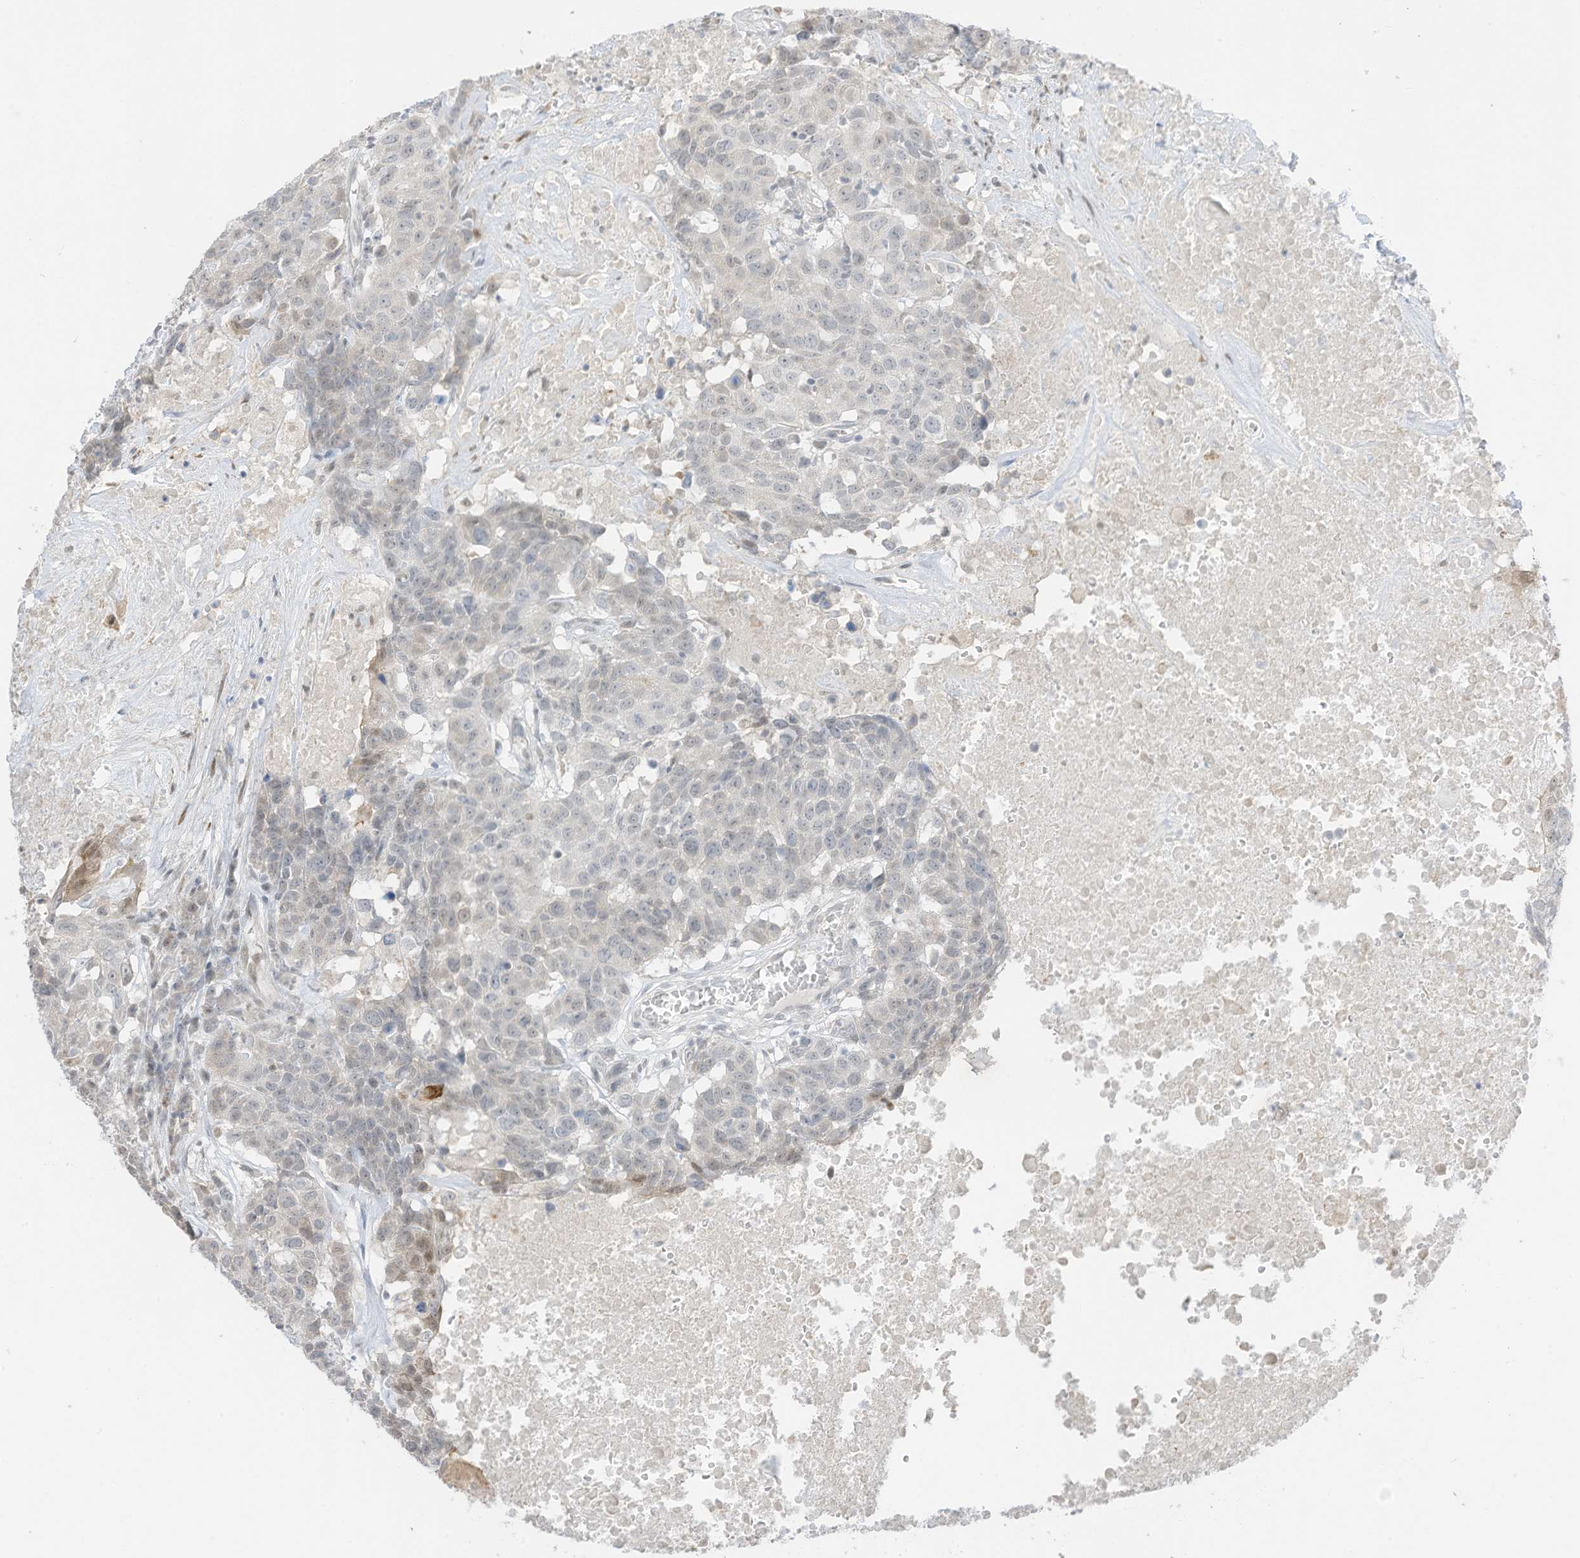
{"staining": {"intensity": "negative", "quantity": "none", "location": "none"}, "tissue": "head and neck cancer", "cell_type": "Tumor cells", "image_type": "cancer", "snomed": [{"axis": "morphology", "description": "Squamous cell carcinoma, NOS"}, {"axis": "topography", "description": "Head-Neck"}], "caption": "Photomicrograph shows no protein positivity in tumor cells of head and neck cancer tissue.", "gene": "ASPRV1", "patient": {"sex": "male", "age": 66}}